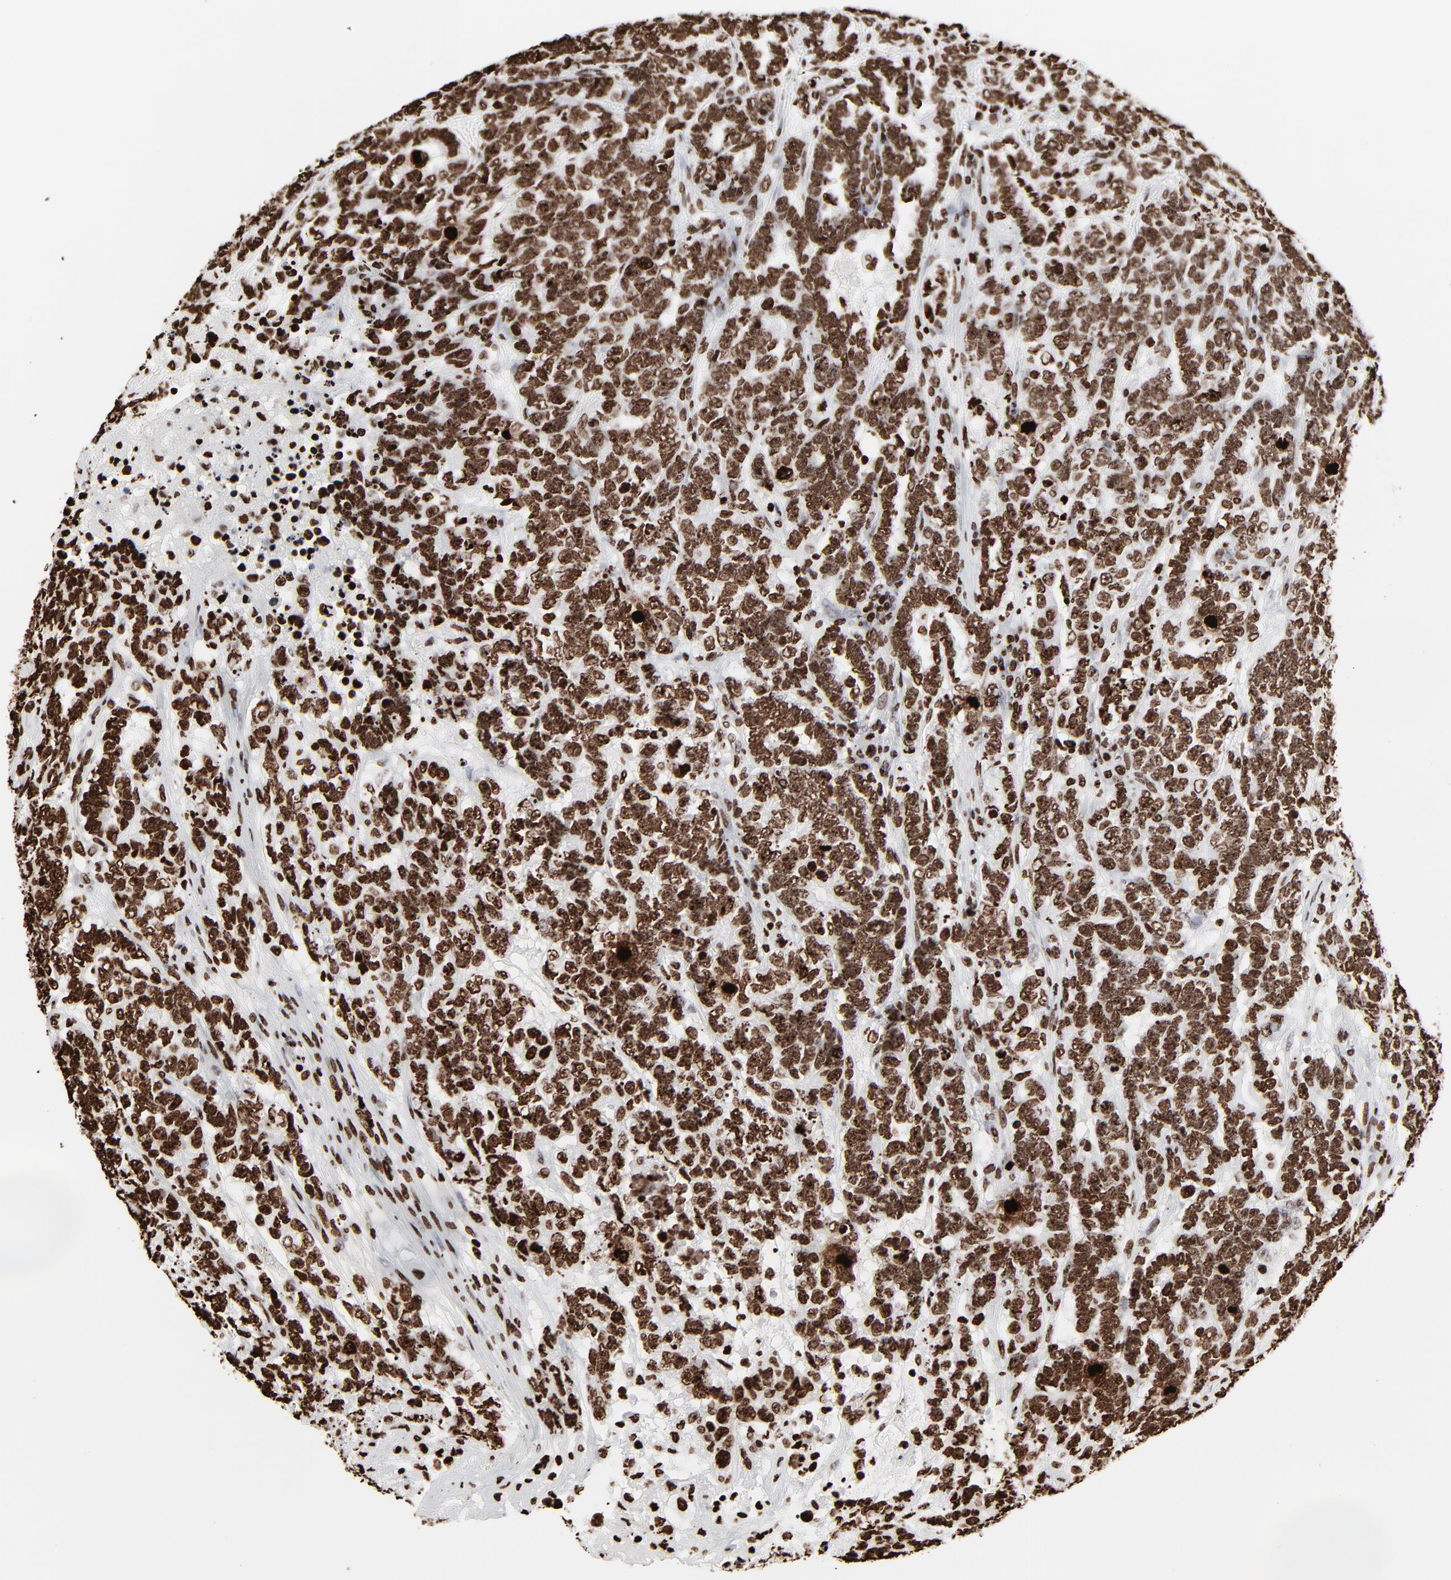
{"staining": {"intensity": "strong", "quantity": ">75%", "location": "nuclear"}, "tissue": "testis cancer", "cell_type": "Tumor cells", "image_type": "cancer", "snomed": [{"axis": "morphology", "description": "Carcinoma, Embryonal, NOS"}, {"axis": "topography", "description": "Testis"}], "caption": "Brown immunohistochemical staining in human testis embryonal carcinoma demonstrates strong nuclear positivity in approximately >75% of tumor cells. (DAB (3,3'-diaminobenzidine) = brown stain, brightfield microscopy at high magnification).", "gene": "H3-4", "patient": {"sex": "male", "age": 26}}